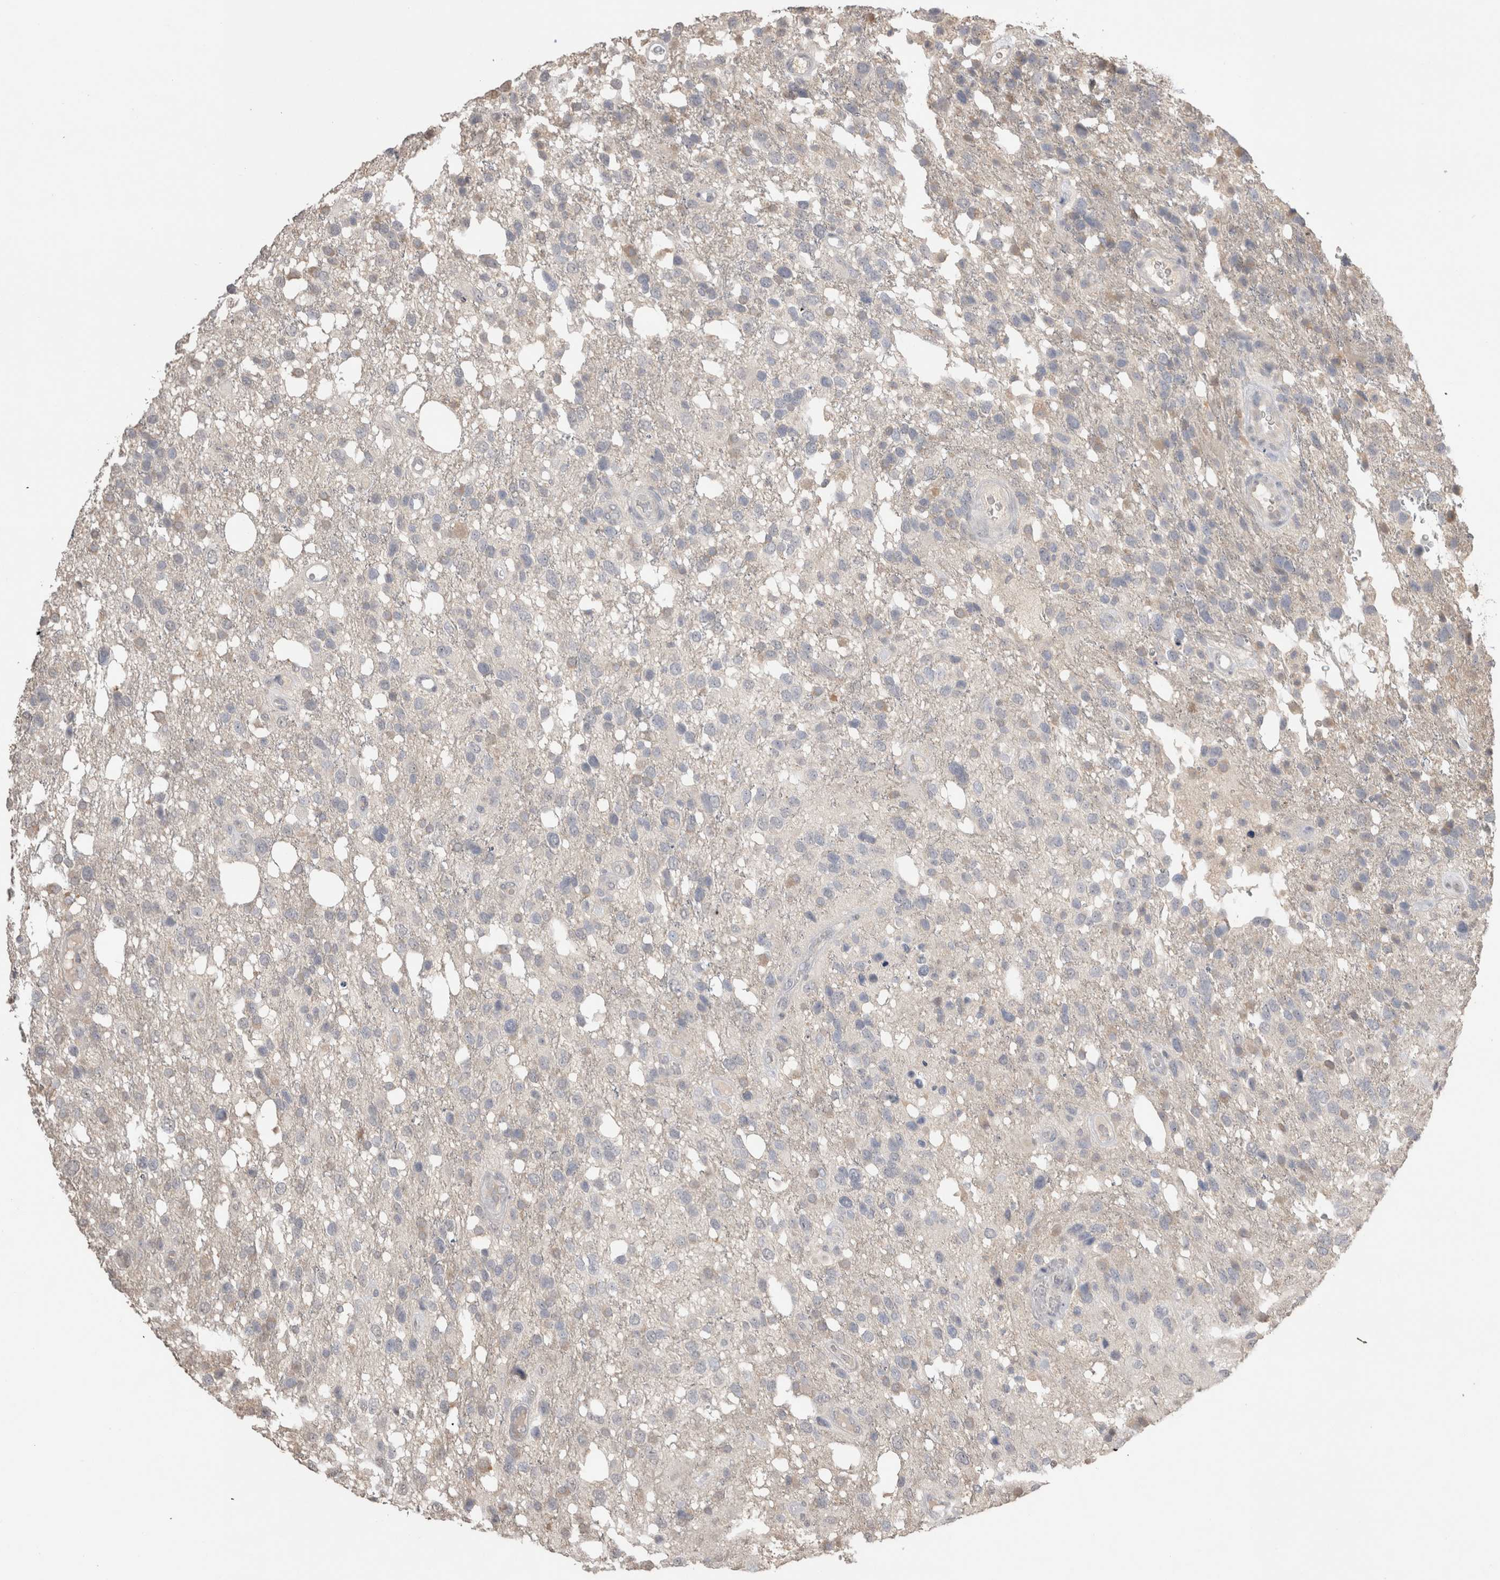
{"staining": {"intensity": "negative", "quantity": "none", "location": "none"}, "tissue": "glioma", "cell_type": "Tumor cells", "image_type": "cancer", "snomed": [{"axis": "morphology", "description": "Glioma, malignant, High grade"}, {"axis": "topography", "description": "Brain"}], "caption": "High magnification brightfield microscopy of glioma stained with DAB (3,3'-diaminobenzidine) (brown) and counterstained with hematoxylin (blue): tumor cells show no significant expression.", "gene": "NAALADL2", "patient": {"sex": "female", "age": 58}}